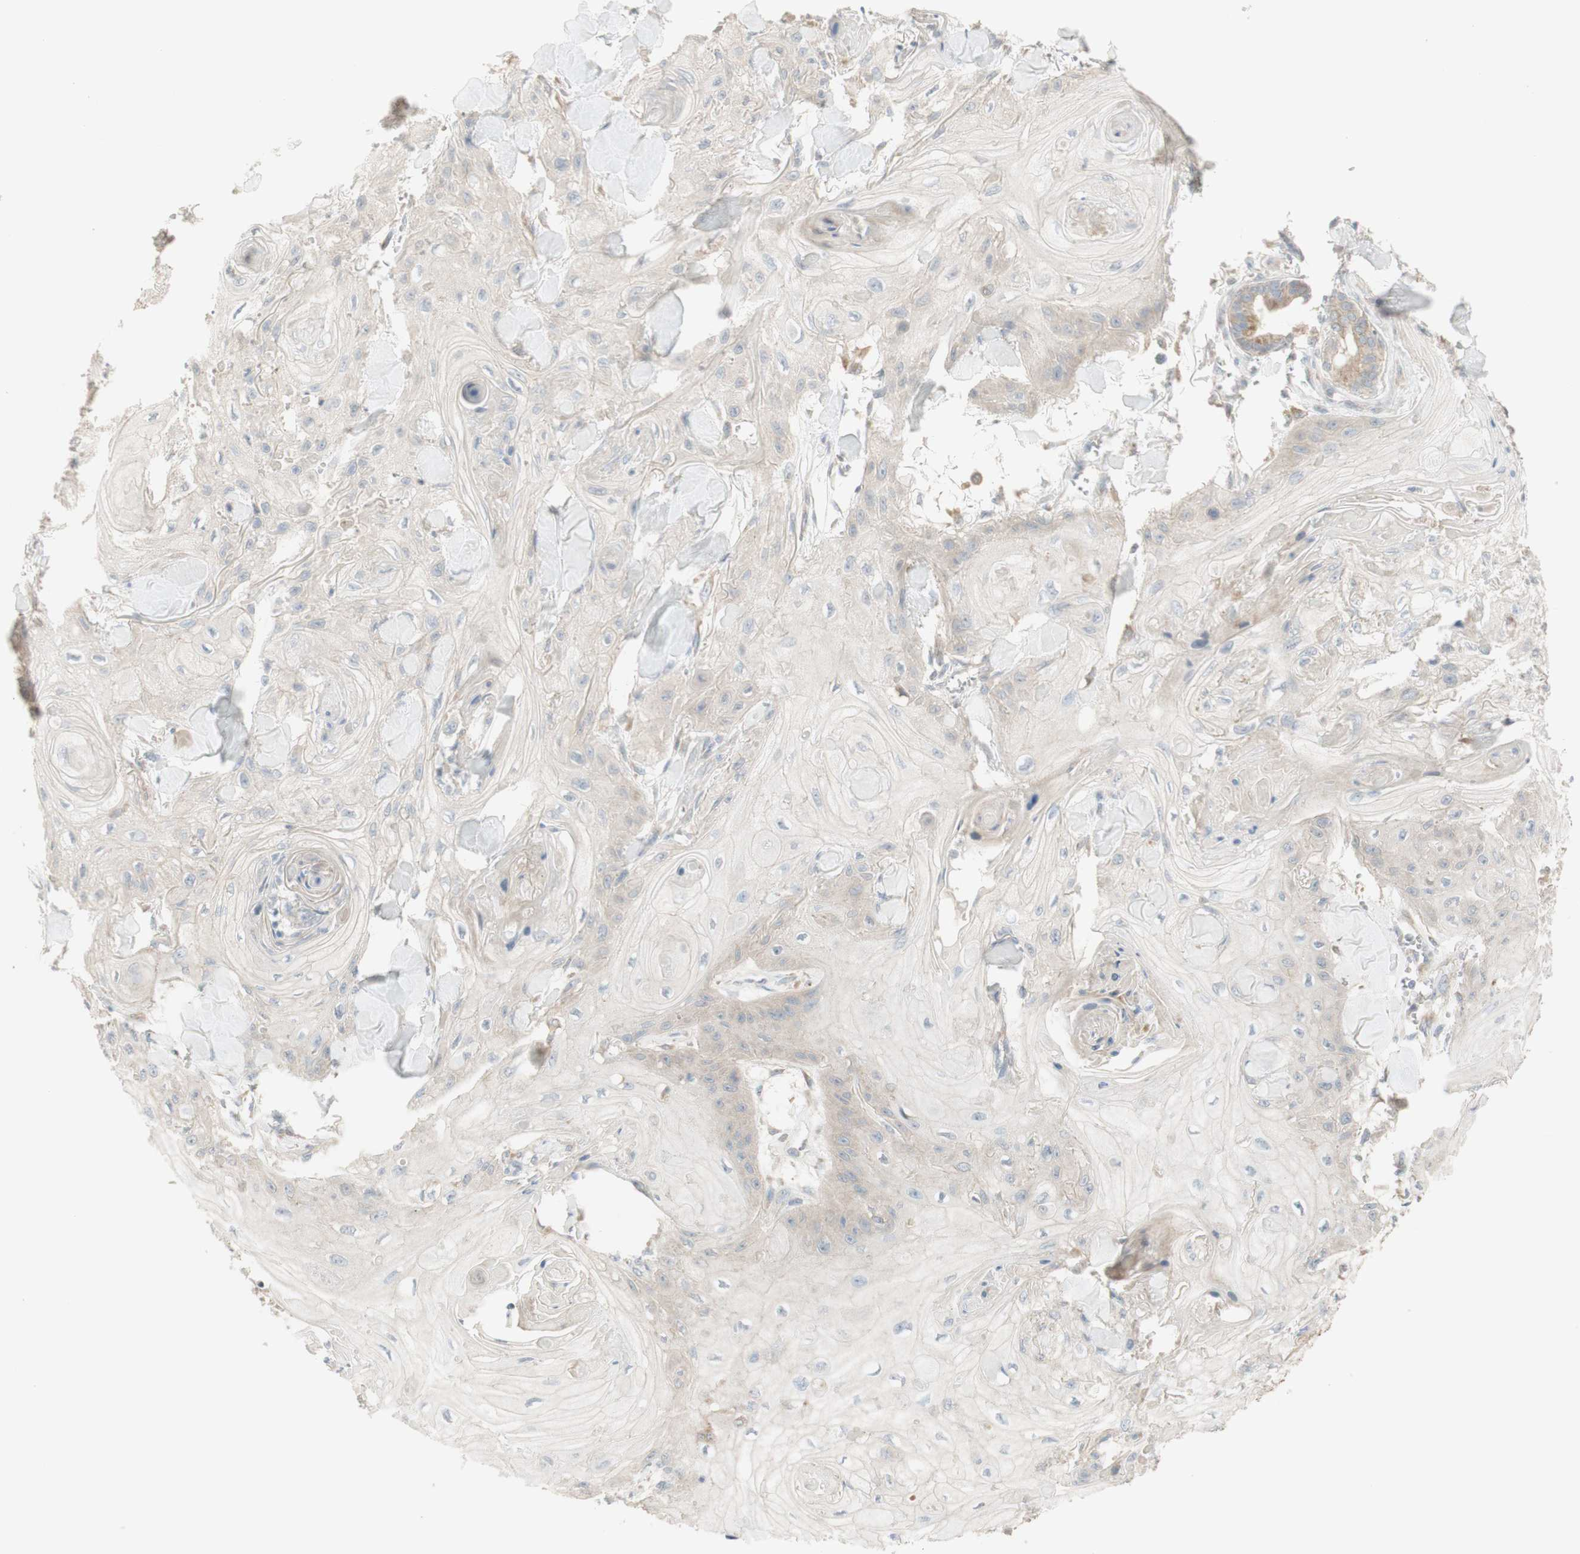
{"staining": {"intensity": "weak", "quantity": "<25%", "location": "cytoplasmic/membranous"}, "tissue": "skin cancer", "cell_type": "Tumor cells", "image_type": "cancer", "snomed": [{"axis": "morphology", "description": "Squamous cell carcinoma, NOS"}, {"axis": "topography", "description": "Skin"}], "caption": "Tumor cells show no significant staining in squamous cell carcinoma (skin).", "gene": "PTGER4", "patient": {"sex": "male", "age": 74}}